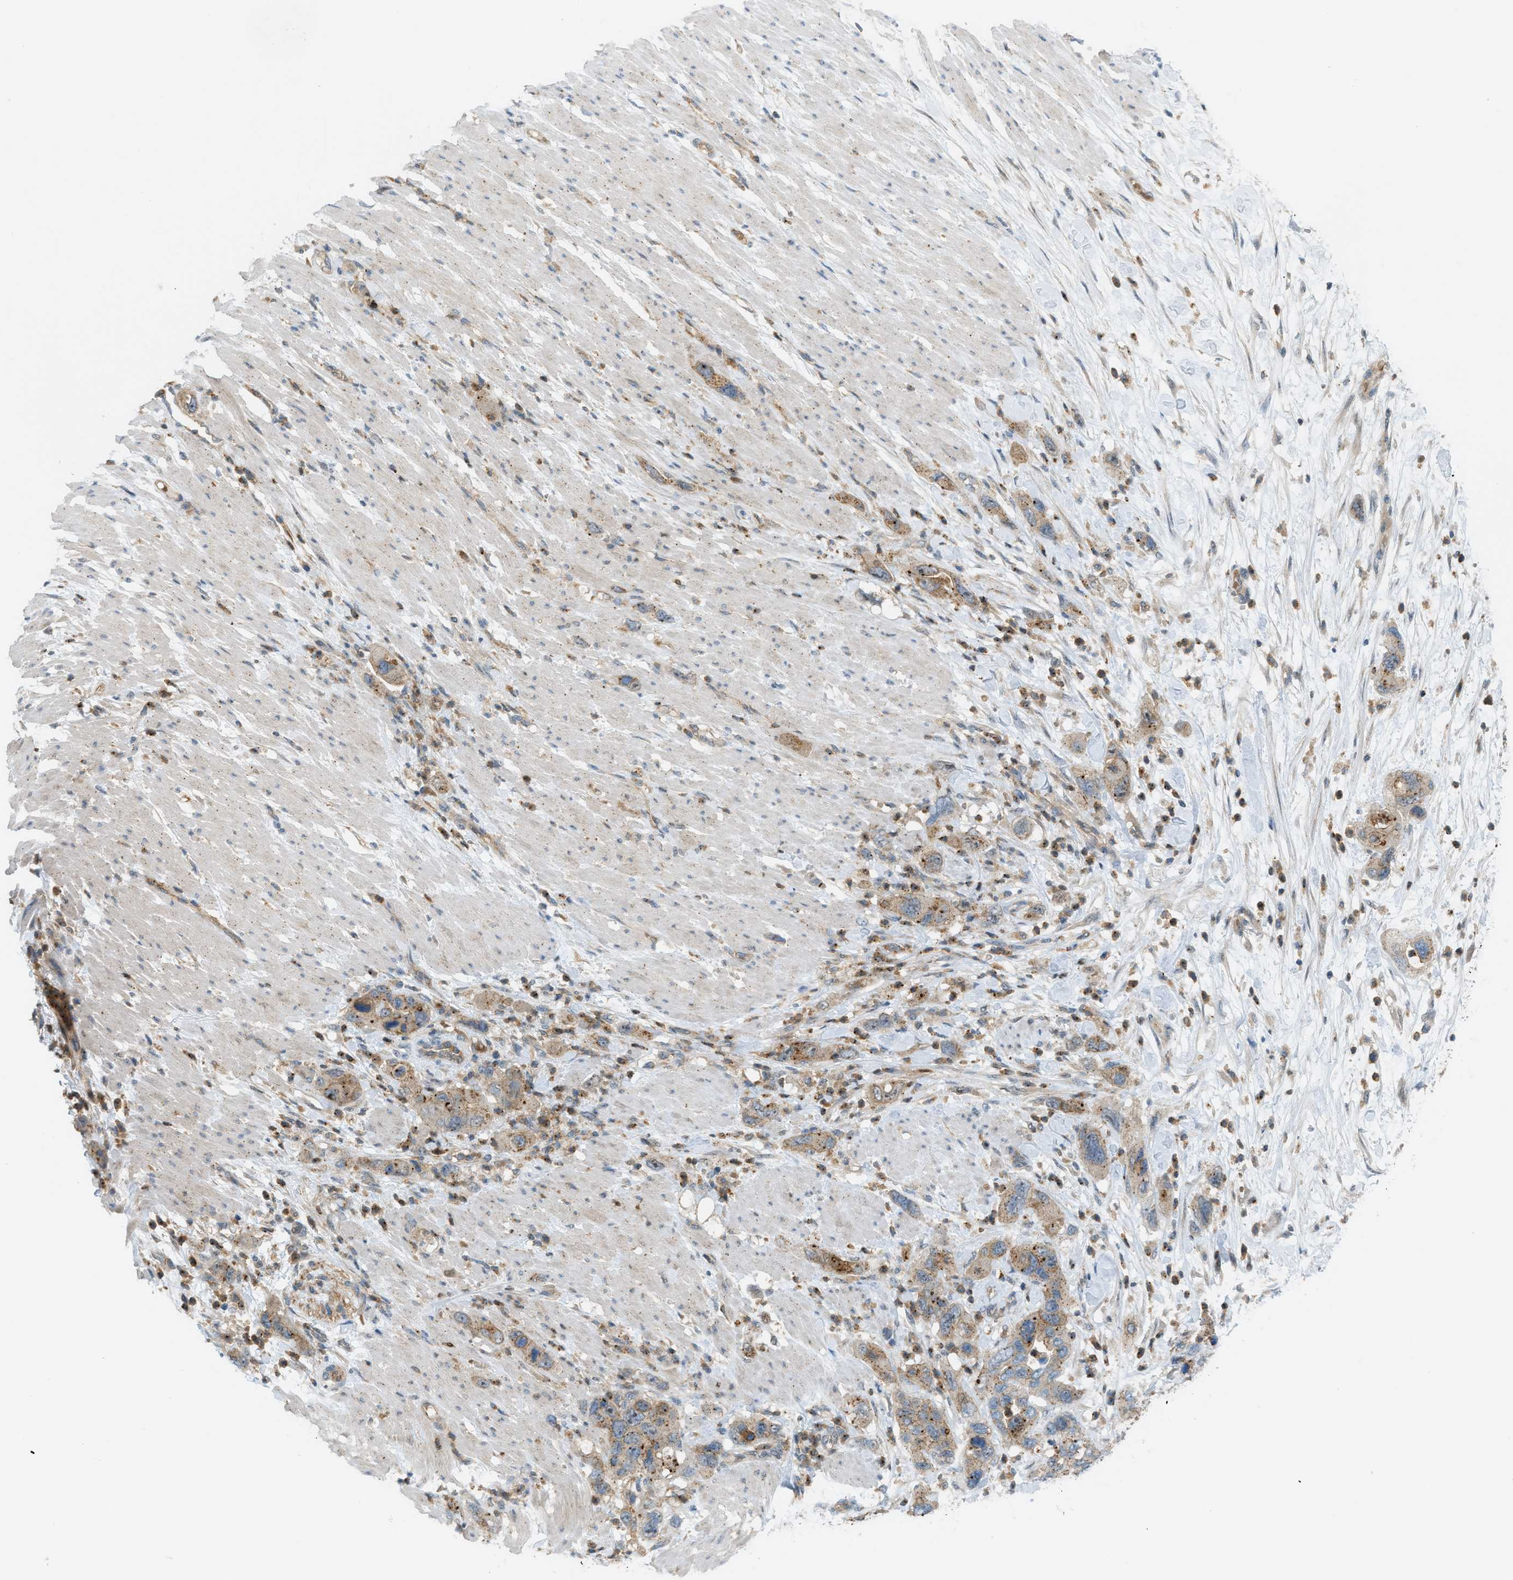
{"staining": {"intensity": "moderate", "quantity": ">75%", "location": "cytoplasmic/membranous"}, "tissue": "pancreatic cancer", "cell_type": "Tumor cells", "image_type": "cancer", "snomed": [{"axis": "morphology", "description": "Normal tissue, NOS"}, {"axis": "morphology", "description": "Adenocarcinoma, NOS"}, {"axis": "topography", "description": "Pancreas"}], "caption": "This is a photomicrograph of immunohistochemistry staining of pancreatic cancer, which shows moderate staining in the cytoplasmic/membranous of tumor cells.", "gene": "GRK6", "patient": {"sex": "female", "age": 71}}